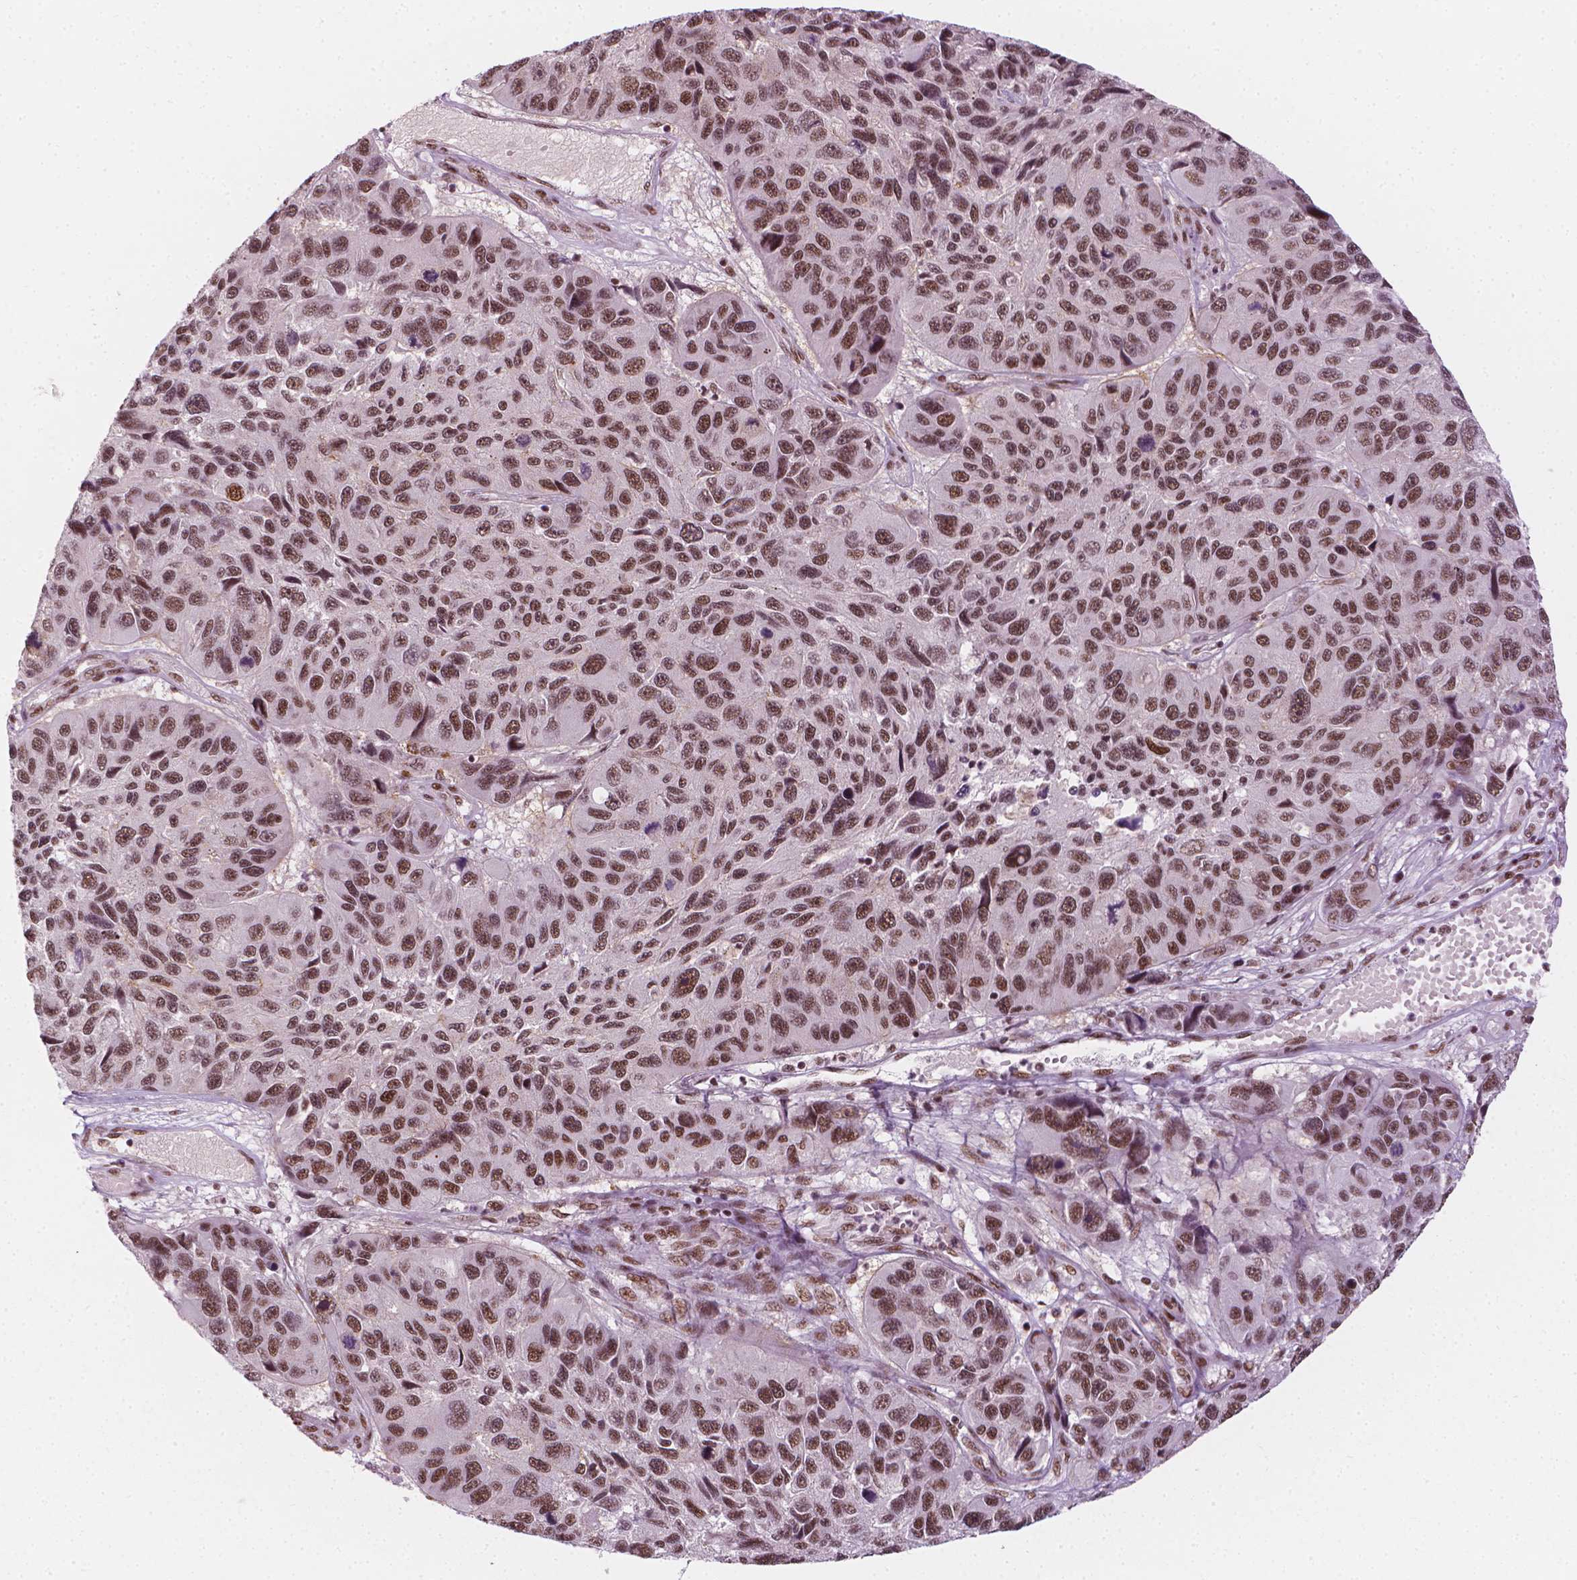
{"staining": {"intensity": "moderate", "quantity": ">75%", "location": "nuclear"}, "tissue": "melanoma", "cell_type": "Tumor cells", "image_type": "cancer", "snomed": [{"axis": "morphology", "description": "Malignant melanoma, NOS"}, {"axis": "topography", "description": "Skin"}], "caption": "This is an image of IHC staining of melanoma, which shows moderate positivity in the nuclear of tumor cells.", "gene": "ELF2", "patient": {"sex": "male", "age": 53}}